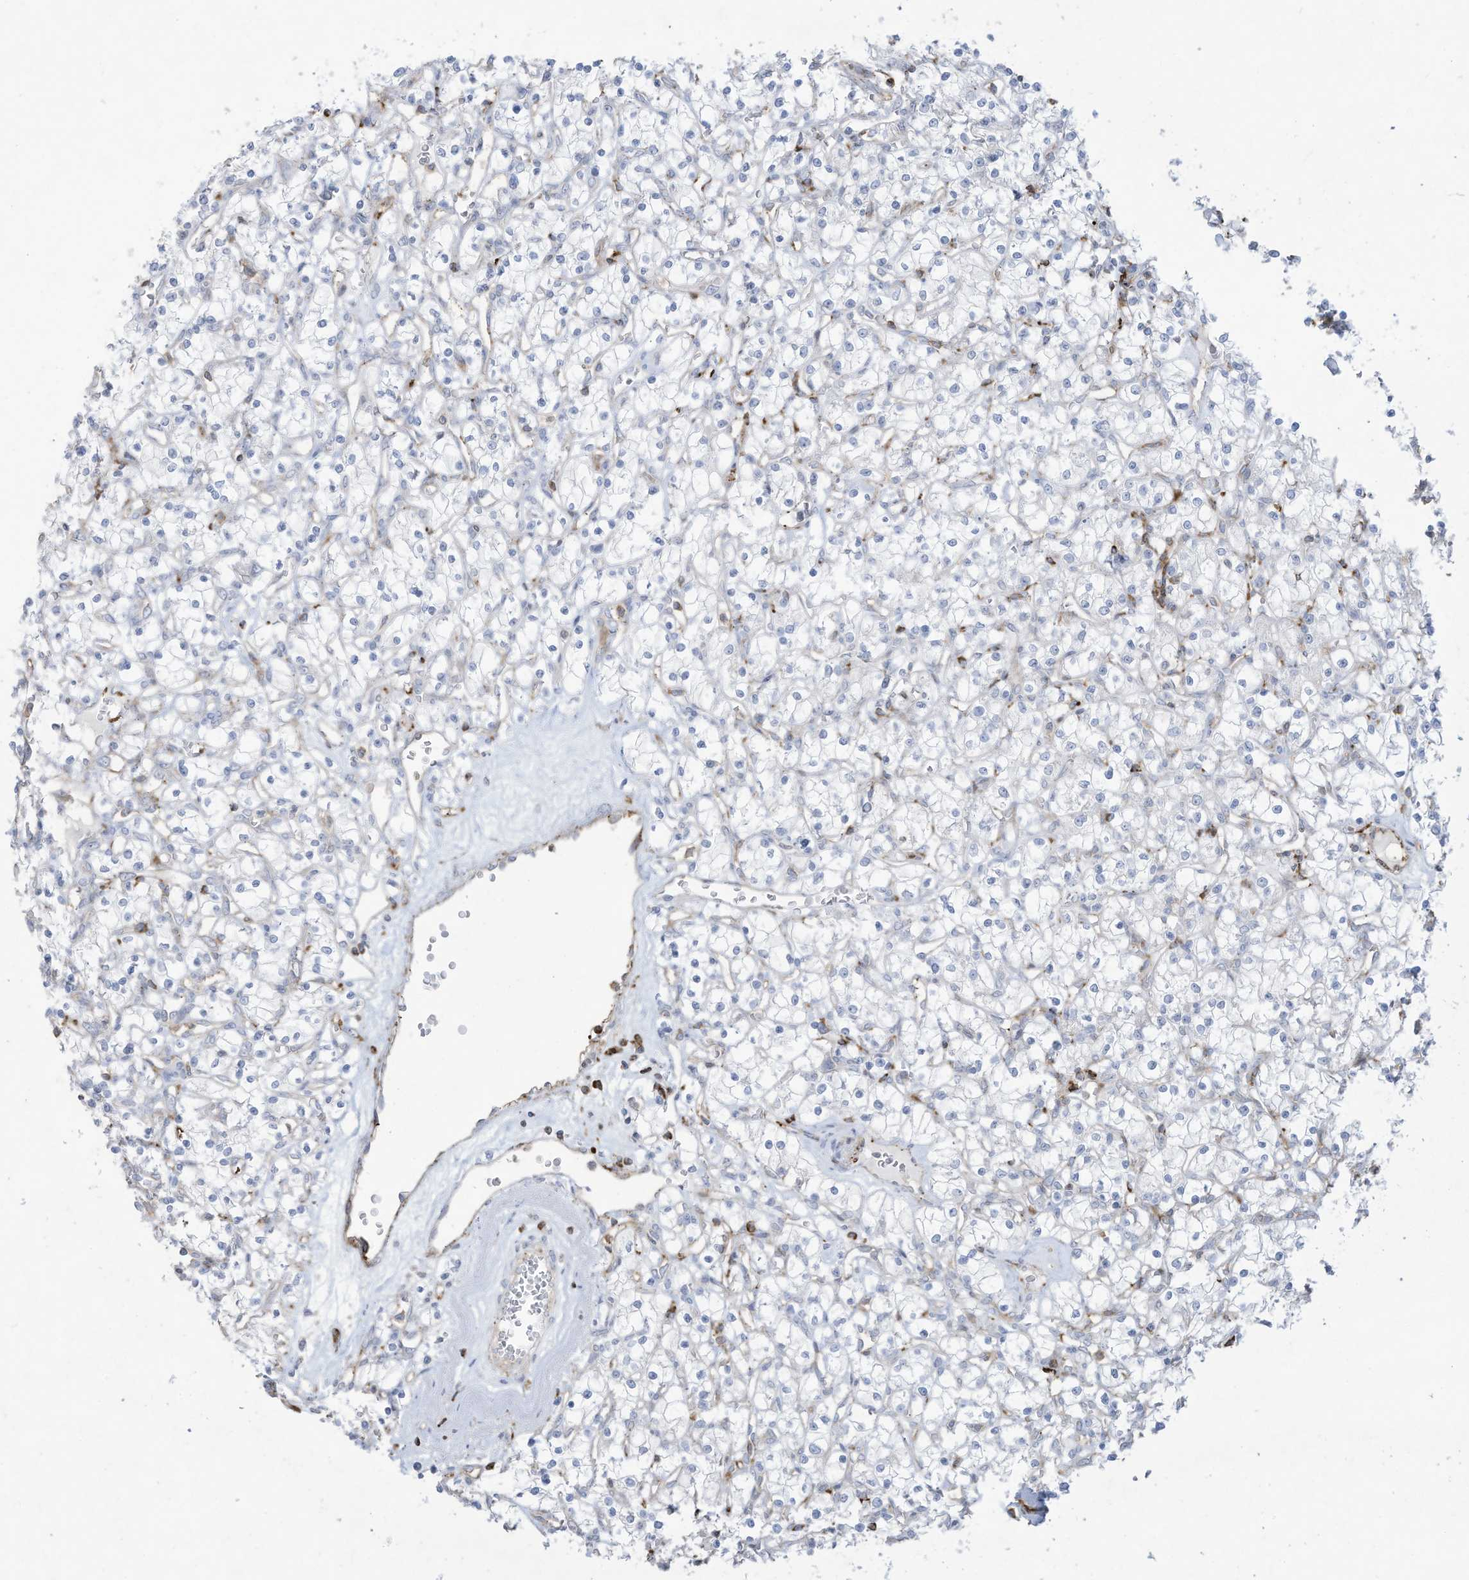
{"staining": {"intensity": "negative", "quantity": "none", "location": "none"}, "tissue": "renal cancer", "cell_type": "Tumor cells", "image_type": "cancer", "snomed": [{"axis": "morphology", "description": "Adenocarcinoma, NOS"}, {"axis": "topography", "description": "Kidney"}], "caption": "IHC of renal cancer exhibits no staining in tumor cells.", "gene": "THNSL2", "patient": {"sex": "female", "age": 59}}